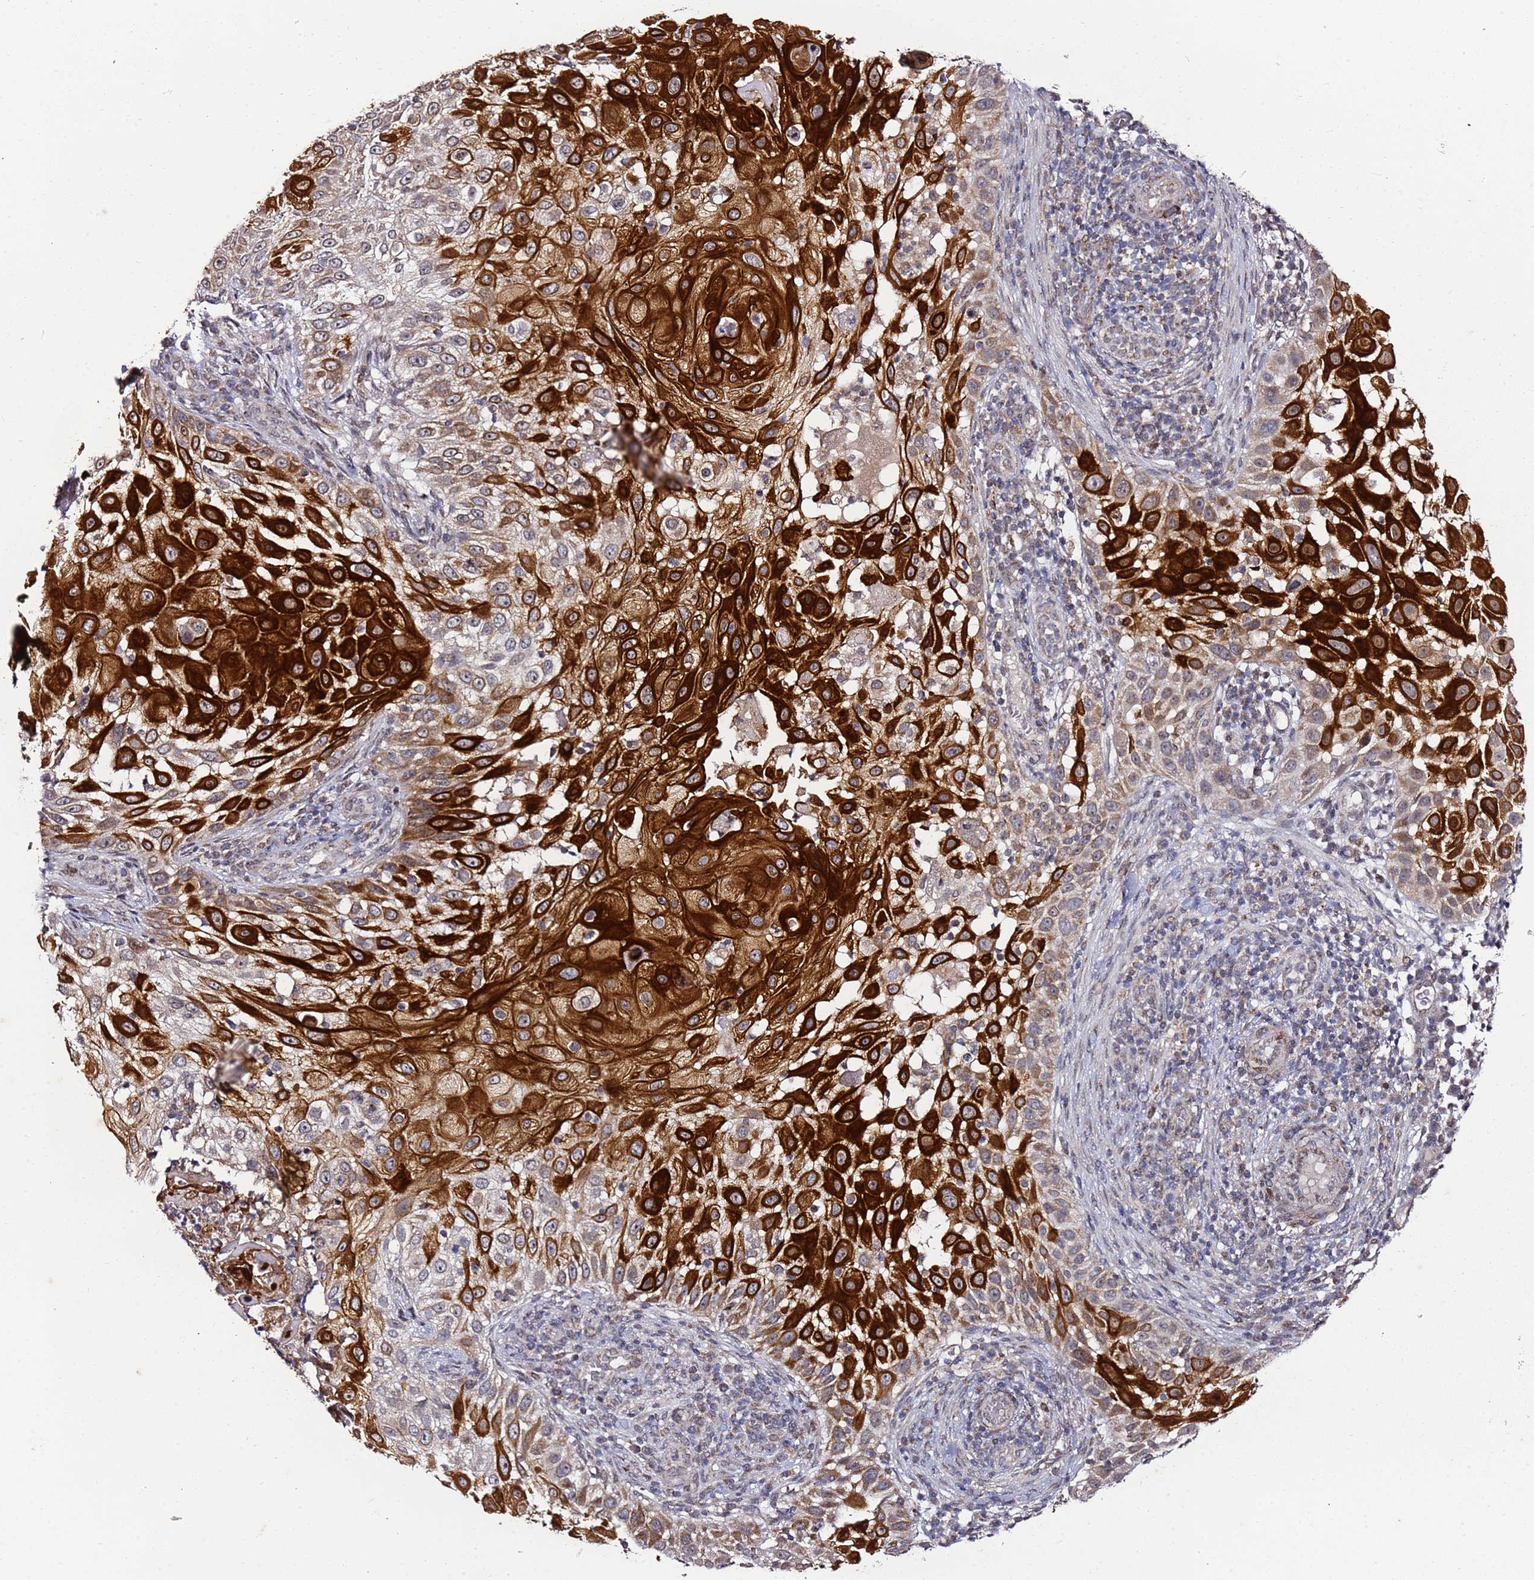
{"staining": {"intensity": "strong", "quantity": ">75%", "location": "cytoplasmic/membranous"}, "tissue": "skin cancer", "cell_type": "Tumor cells", "image_type": "cancer", "snomed": [{"axis": "morphology", "description": "Squamous cell carcinoma, NOS"}, {"axis": "topography", "description": "Skin"}], "caption": "IHC histopathology image of neoplastic tissue: human skin squamous cell carcinoma stained using IHC reveals high levels of strong protein expression localized specifically in the cytoplasmic/membranous of tumor cells, appearing as a cytoplasmic/membranous brown color.", "gene": "TP53AIP1", "patient": {"sex": "female", "age": 44}}